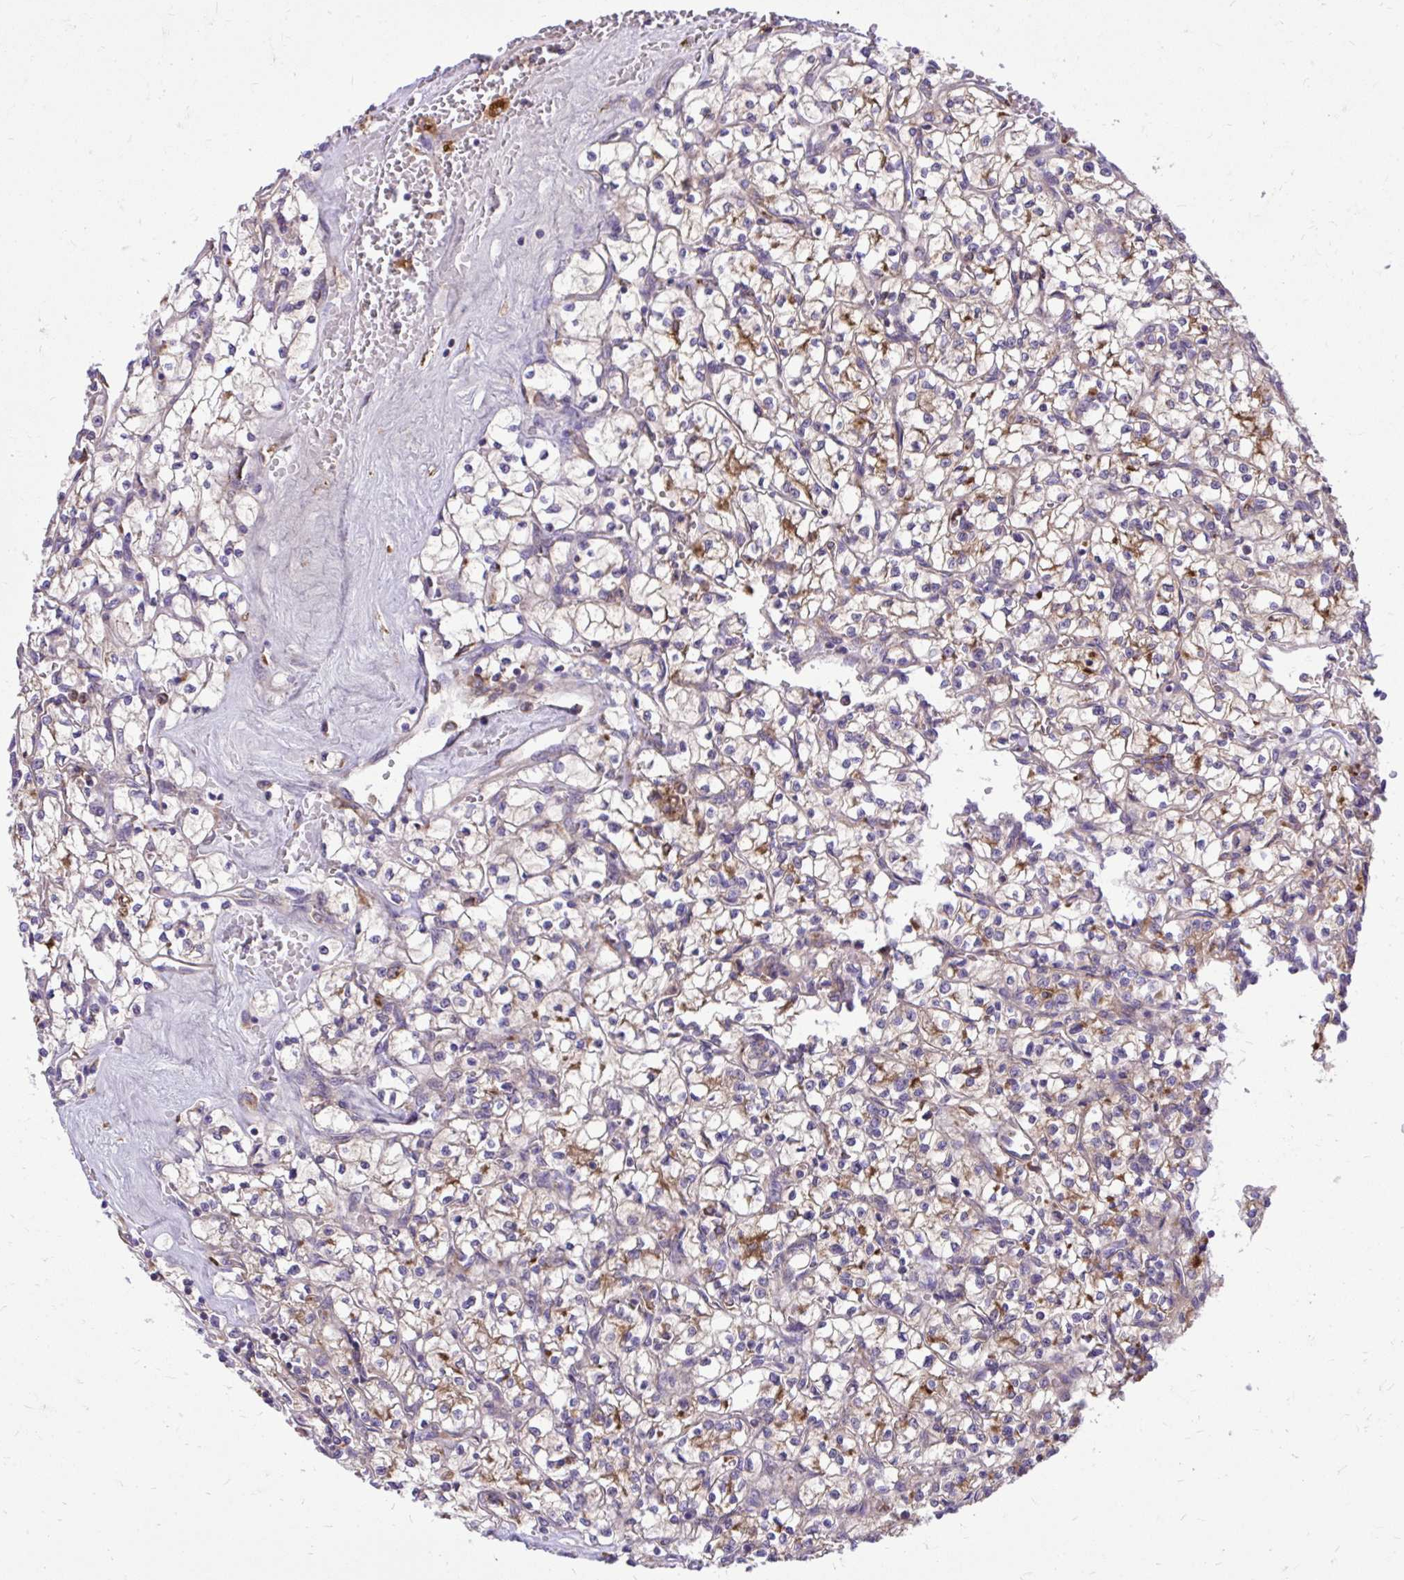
{"staining": {"intensity": "moderate", "quantity": "<25%", "location": "cytoplasmic/membranous"}, "tissue": "renal cancer", "cell_type": "Tumor cells", "image_type": "cancer", "snomed": [{"axis": "morphology", "description": "Adenocarcinoma, NOS"}, {"axis": "topography", "description": "Kidney"}], "caption": "Approximately <25% of tumor cells in adenocarcinoma (renal) display moderate cytoplasmic/membranous protein expression as visualized by brown immunohistochemical staining.", "gene": "PAIP2", "patient": {"sex": "female", "age": 64}}